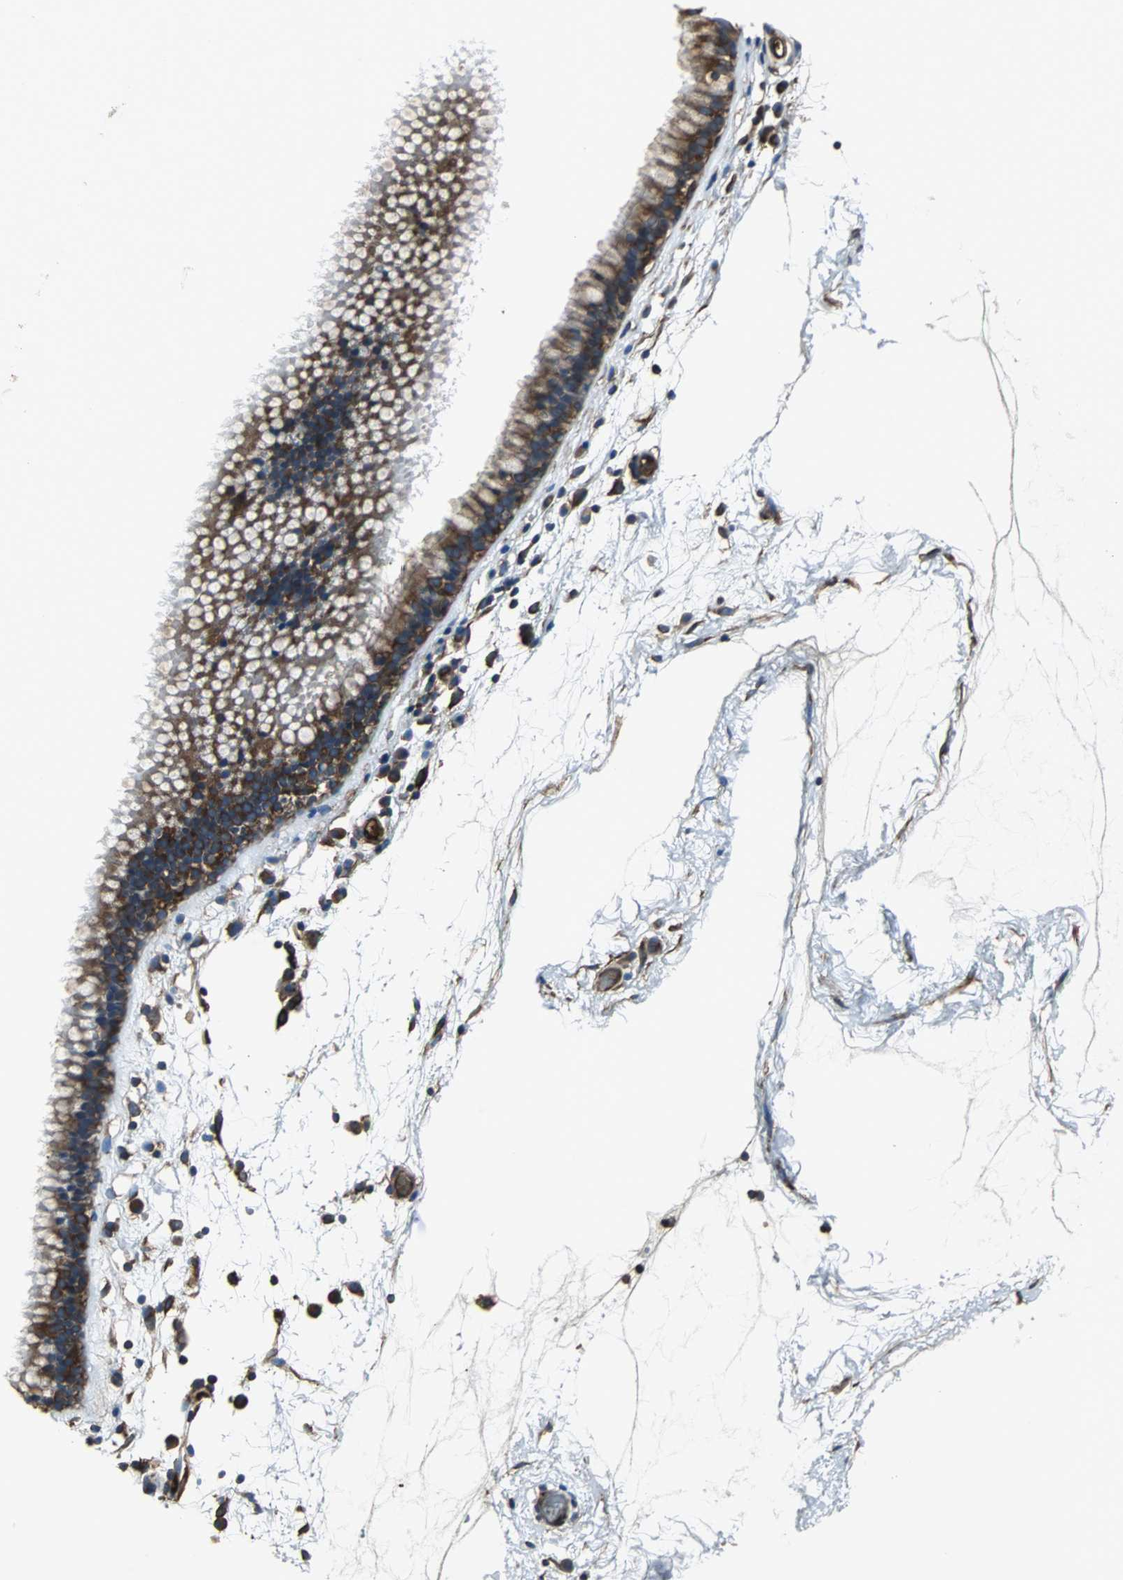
{"staining": {"intensity": "strong", "quantity": ">75%", "location": "cytoplasmic/membranous"}, "tissue": "nasopharynx", "cell_type": "Respiratory epithelial cells", "image_type": "normal", "snomed": [{"axis": "morphology", "description": "Normal tissue, NOS"}, {"axis": "morphology", "description": "Inflammation, NOS"}, {"axis": "topography", "description": "Nasopharynx"}], "caption": "Nasopharynx stained with DAB (3,3'-diaminobenzidine) IHC displays high levels of strong cytoplasmic/membranous positivity in about >75% of respiratory epithelial cells. The protein of interest is stained brown, and the nuclei are stained in blue (DAB (3,3'-diaminobenzidine) IHC with brightfield microscopy, high magnification).", "gene": "ACTN1", "patient": {"sex": "male", "age": 48}}